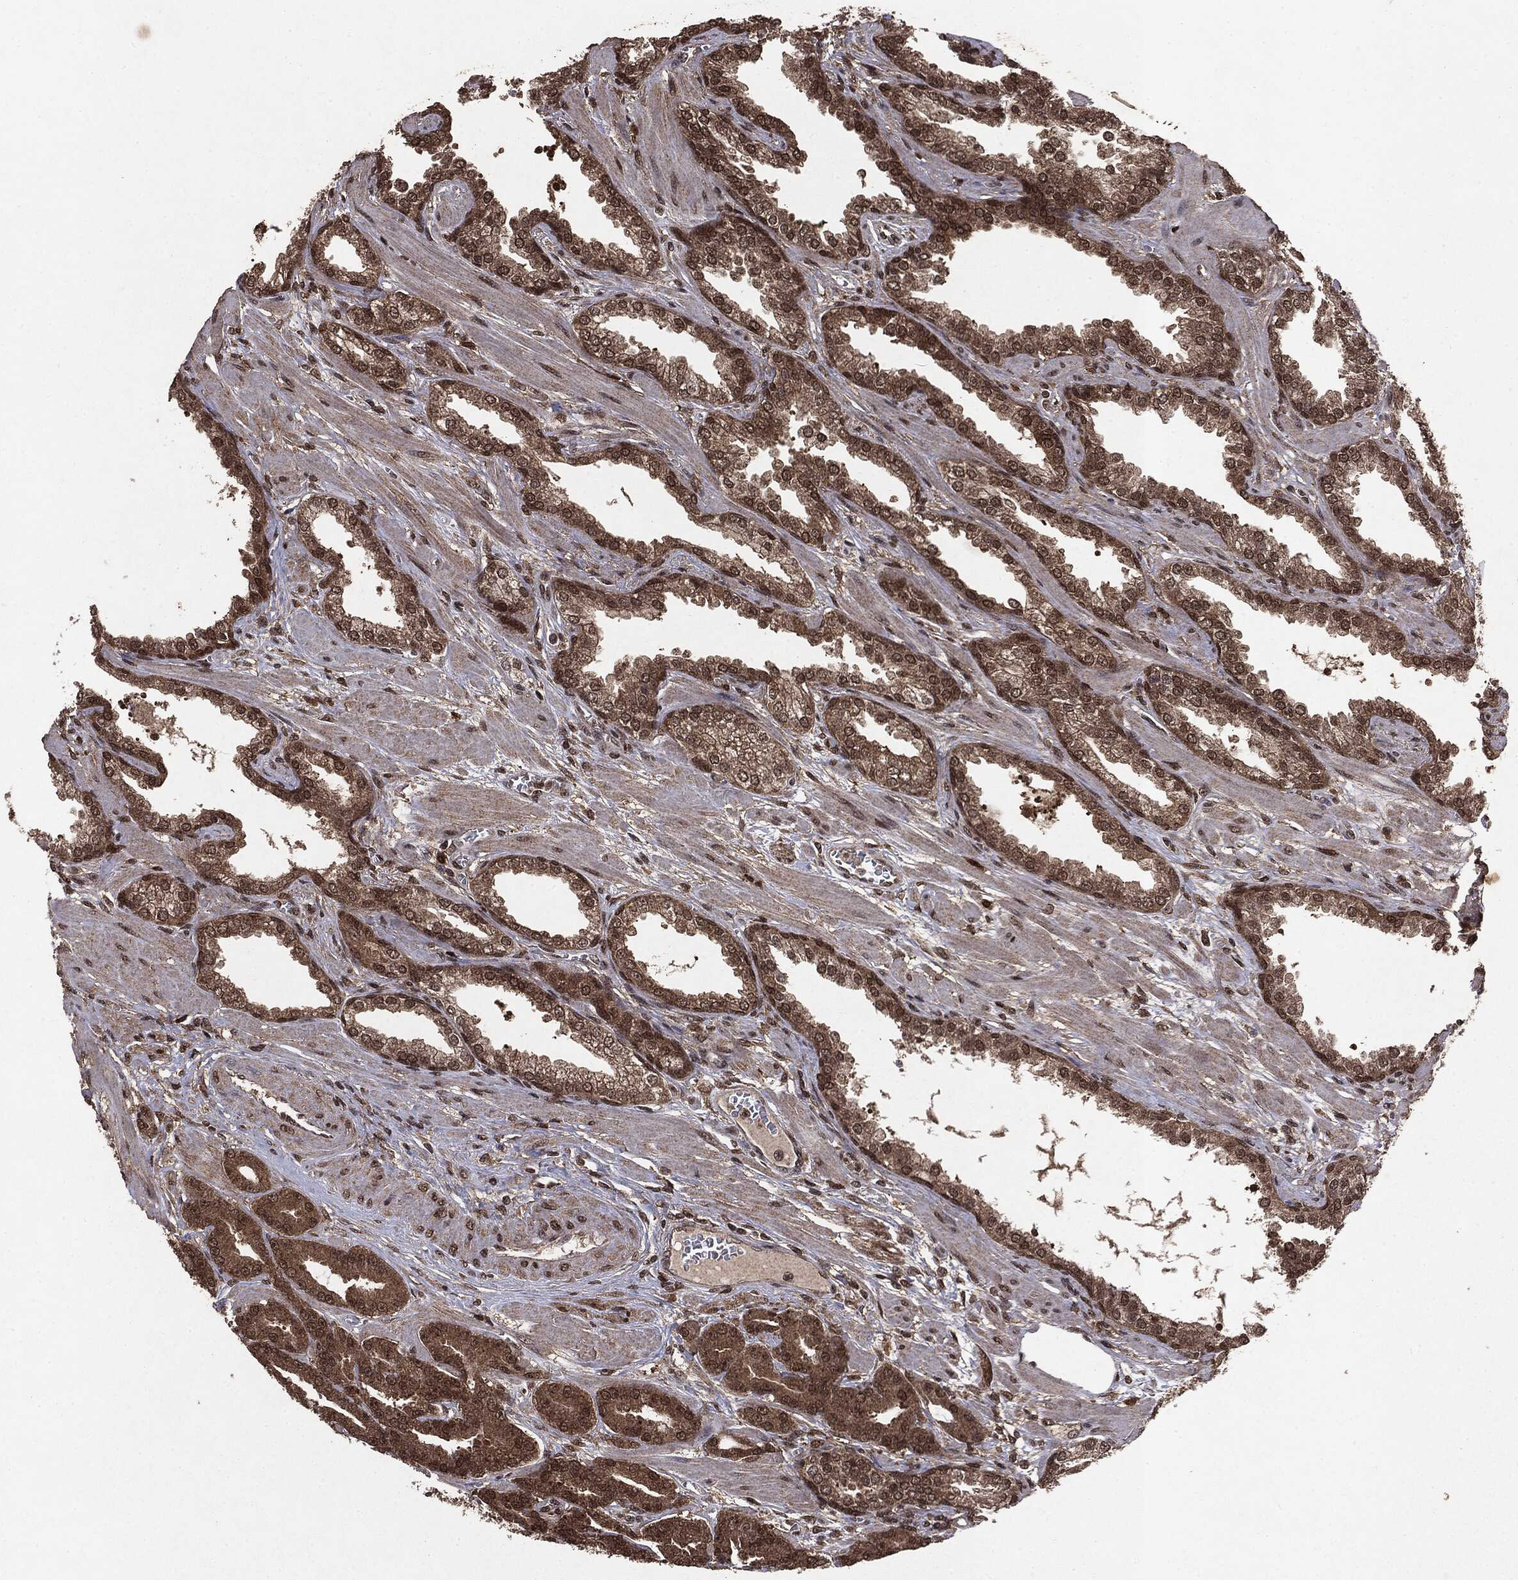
{"staining": {"intensity": "moderate", "quantity": ">75%", "location": "cytoplasmic/membranous,nuclear"}, "tissue": "prostate cancer", "cell_type": "Tumor cells", "image_type": "cancer", "snomed": [{"axis": "morphology", "description": "Adenocarcinoma, High grade"}, {"axis": "topography", "description": "Prostate"}], "caption": "Human prostate cancer stained for a protein (brown) demonstrates moderate cytoplasmic/membranous and nuclear positive staining in about >75% of tumor cells.", "gene": "PEBP1", "patient": {"sex": "male", "age": 60}}